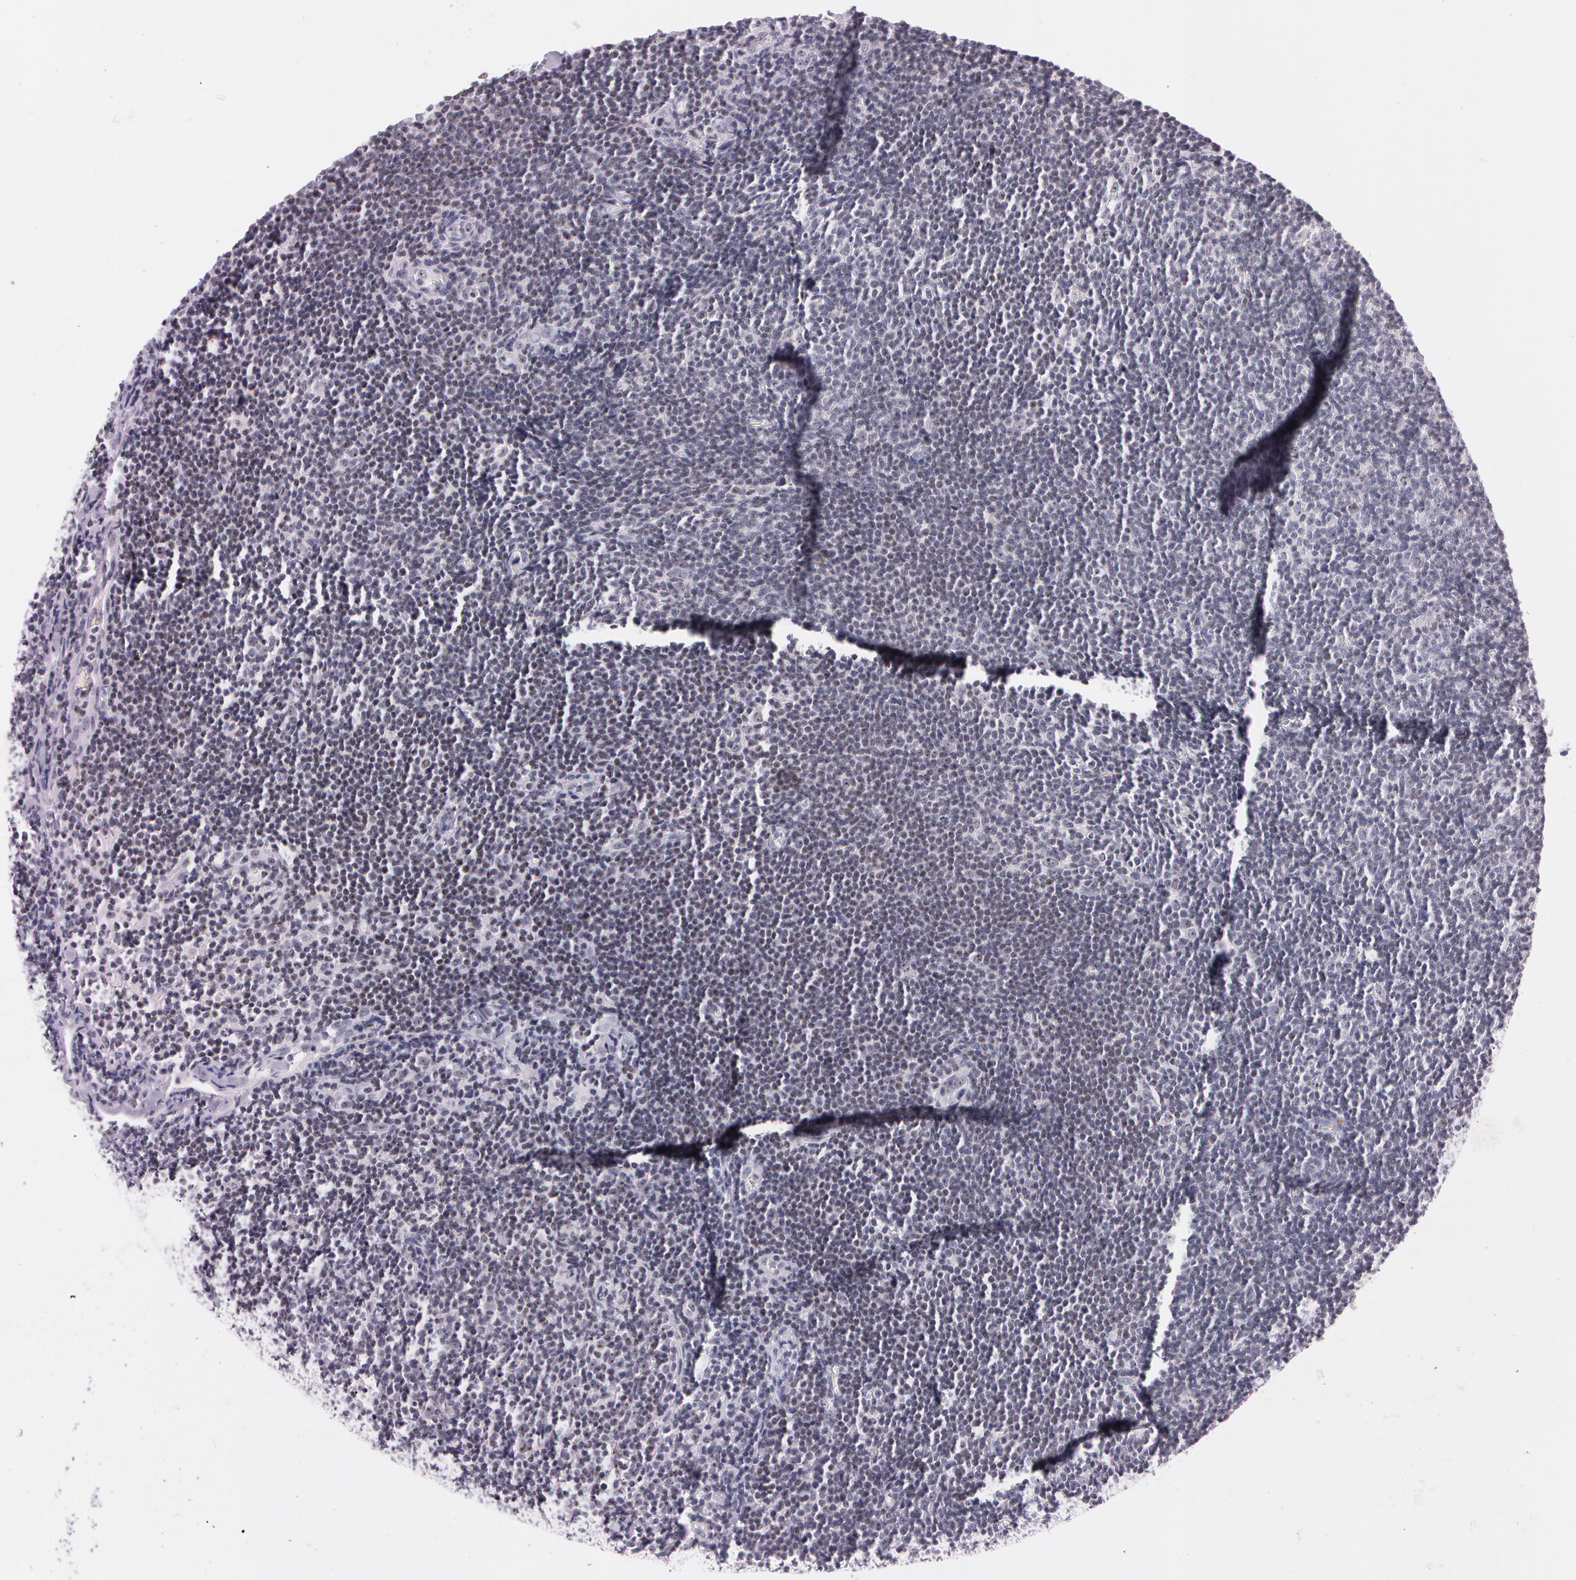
{"staining": {"intensity": "negative", "quantity": "none", "location": "none"}, "tissue": "lymphoma", "cell_type": "Tumor cells", "image_type": "cancer", "snomed": [{"axis": "morphology", "description": "Malignant lymphoma, non-Hodgkin's type, Low grade"}, {"axis": "topography", "description": "Lymph node"}], "caption": "Immunohistochemical staining of human malignant lymphoma, non-Hodgkin's type (low-grade) exhibits no significant expression in tumor cells.", "gene": "FBL", "patient": {"sex": "male", "age": 49}}